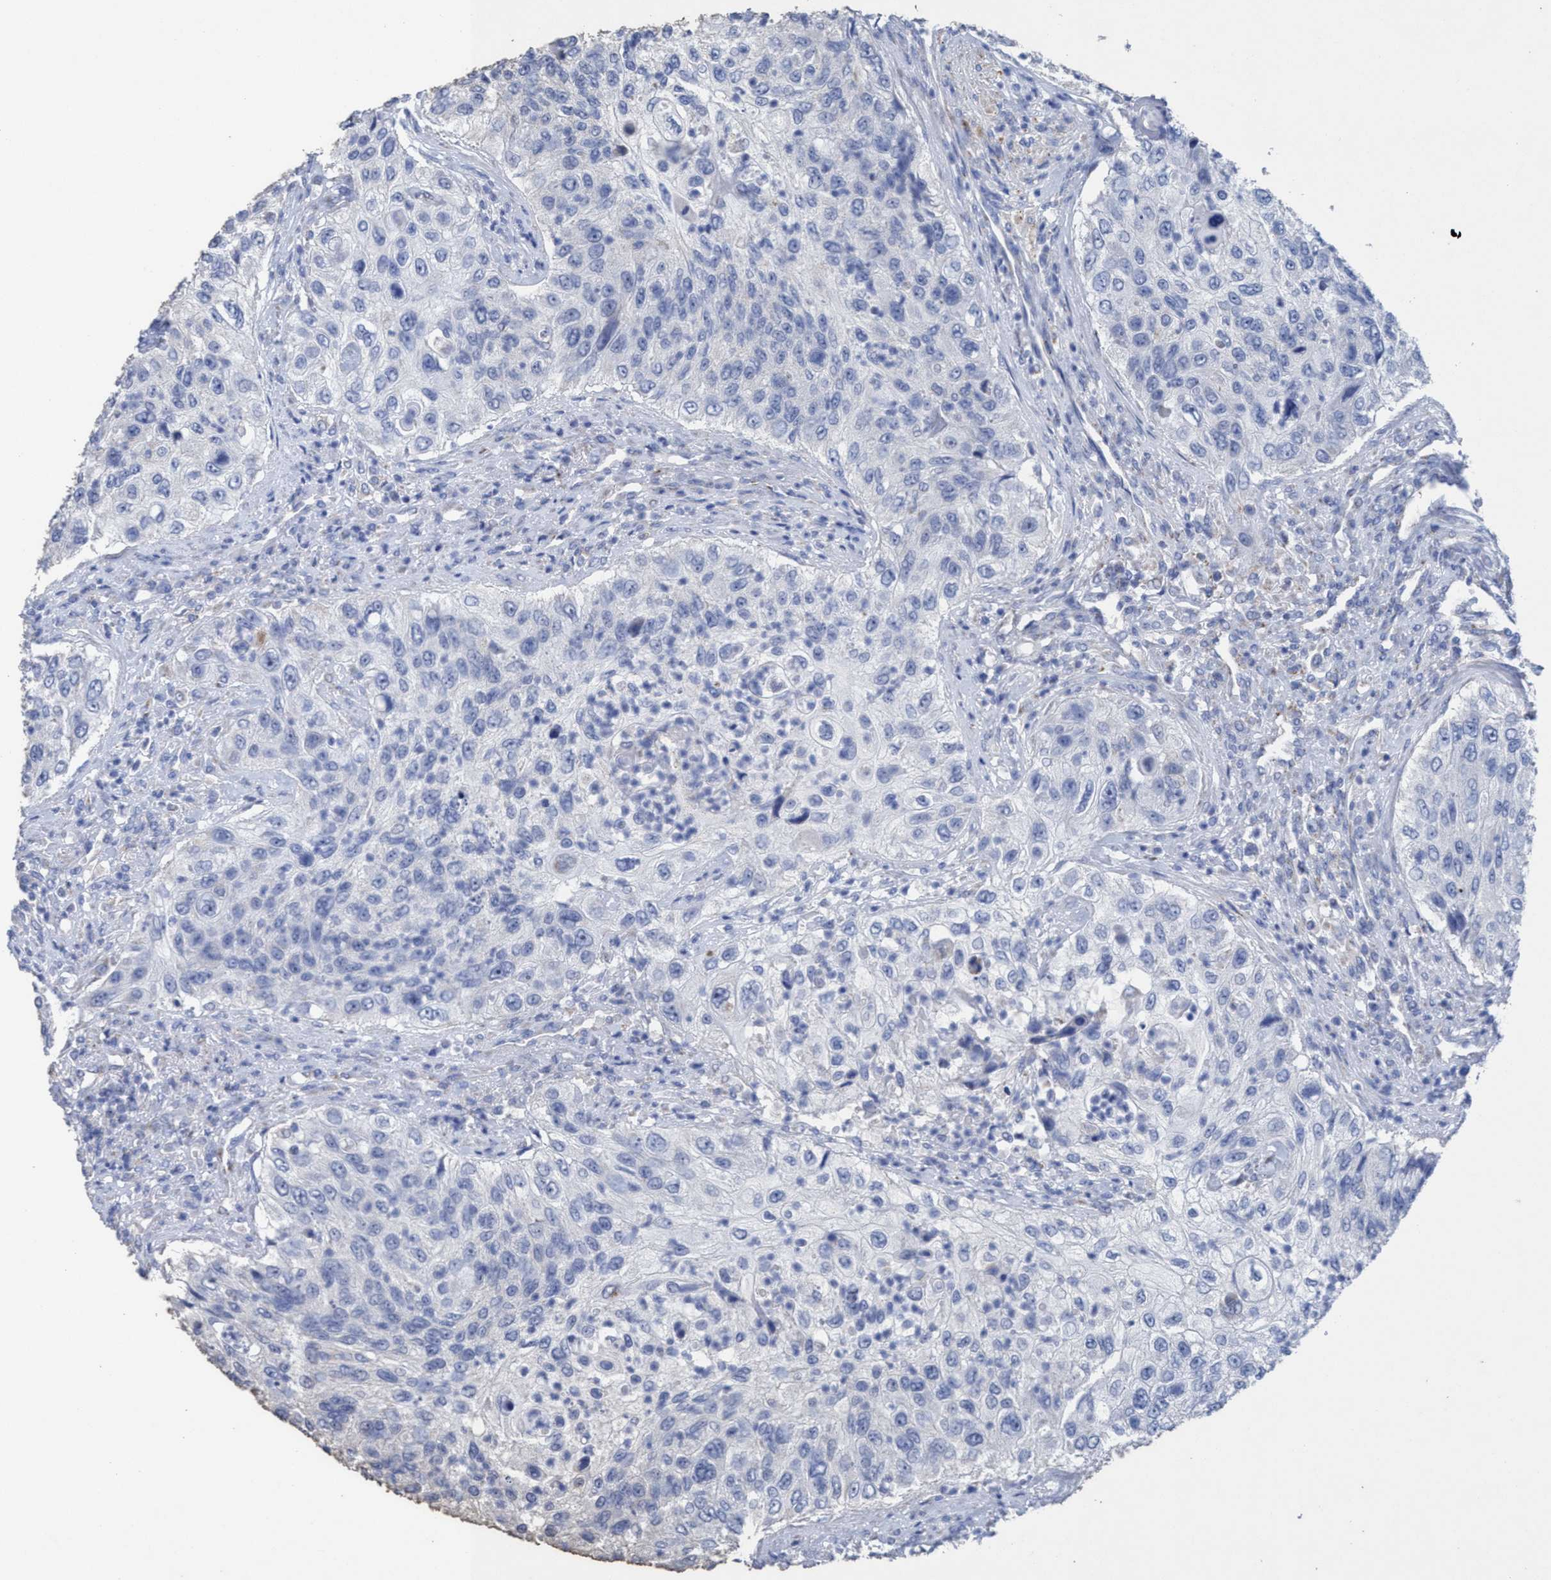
{"staining": {"intensity": "negative", "quantity": "none", "location": "none"}, "tissue": "urothelial cancer", "cell_type": "Tumor cells", "image_type": "cancer", "snomed": [{"axis": "morphology", "description": "Urothelial carcinoma, High grade"}, {"axis": "topography", "description": "Urinary bladder"}], "caption": "This micrograph is of high-grade urothelial carcinoma stained with IHC to label a protein in brown with the nuclei are counter-stained blue. There is no positivity in tumor cells.", "gene": "RSAD1", "patient": {"sex": "female", "age": 60}}